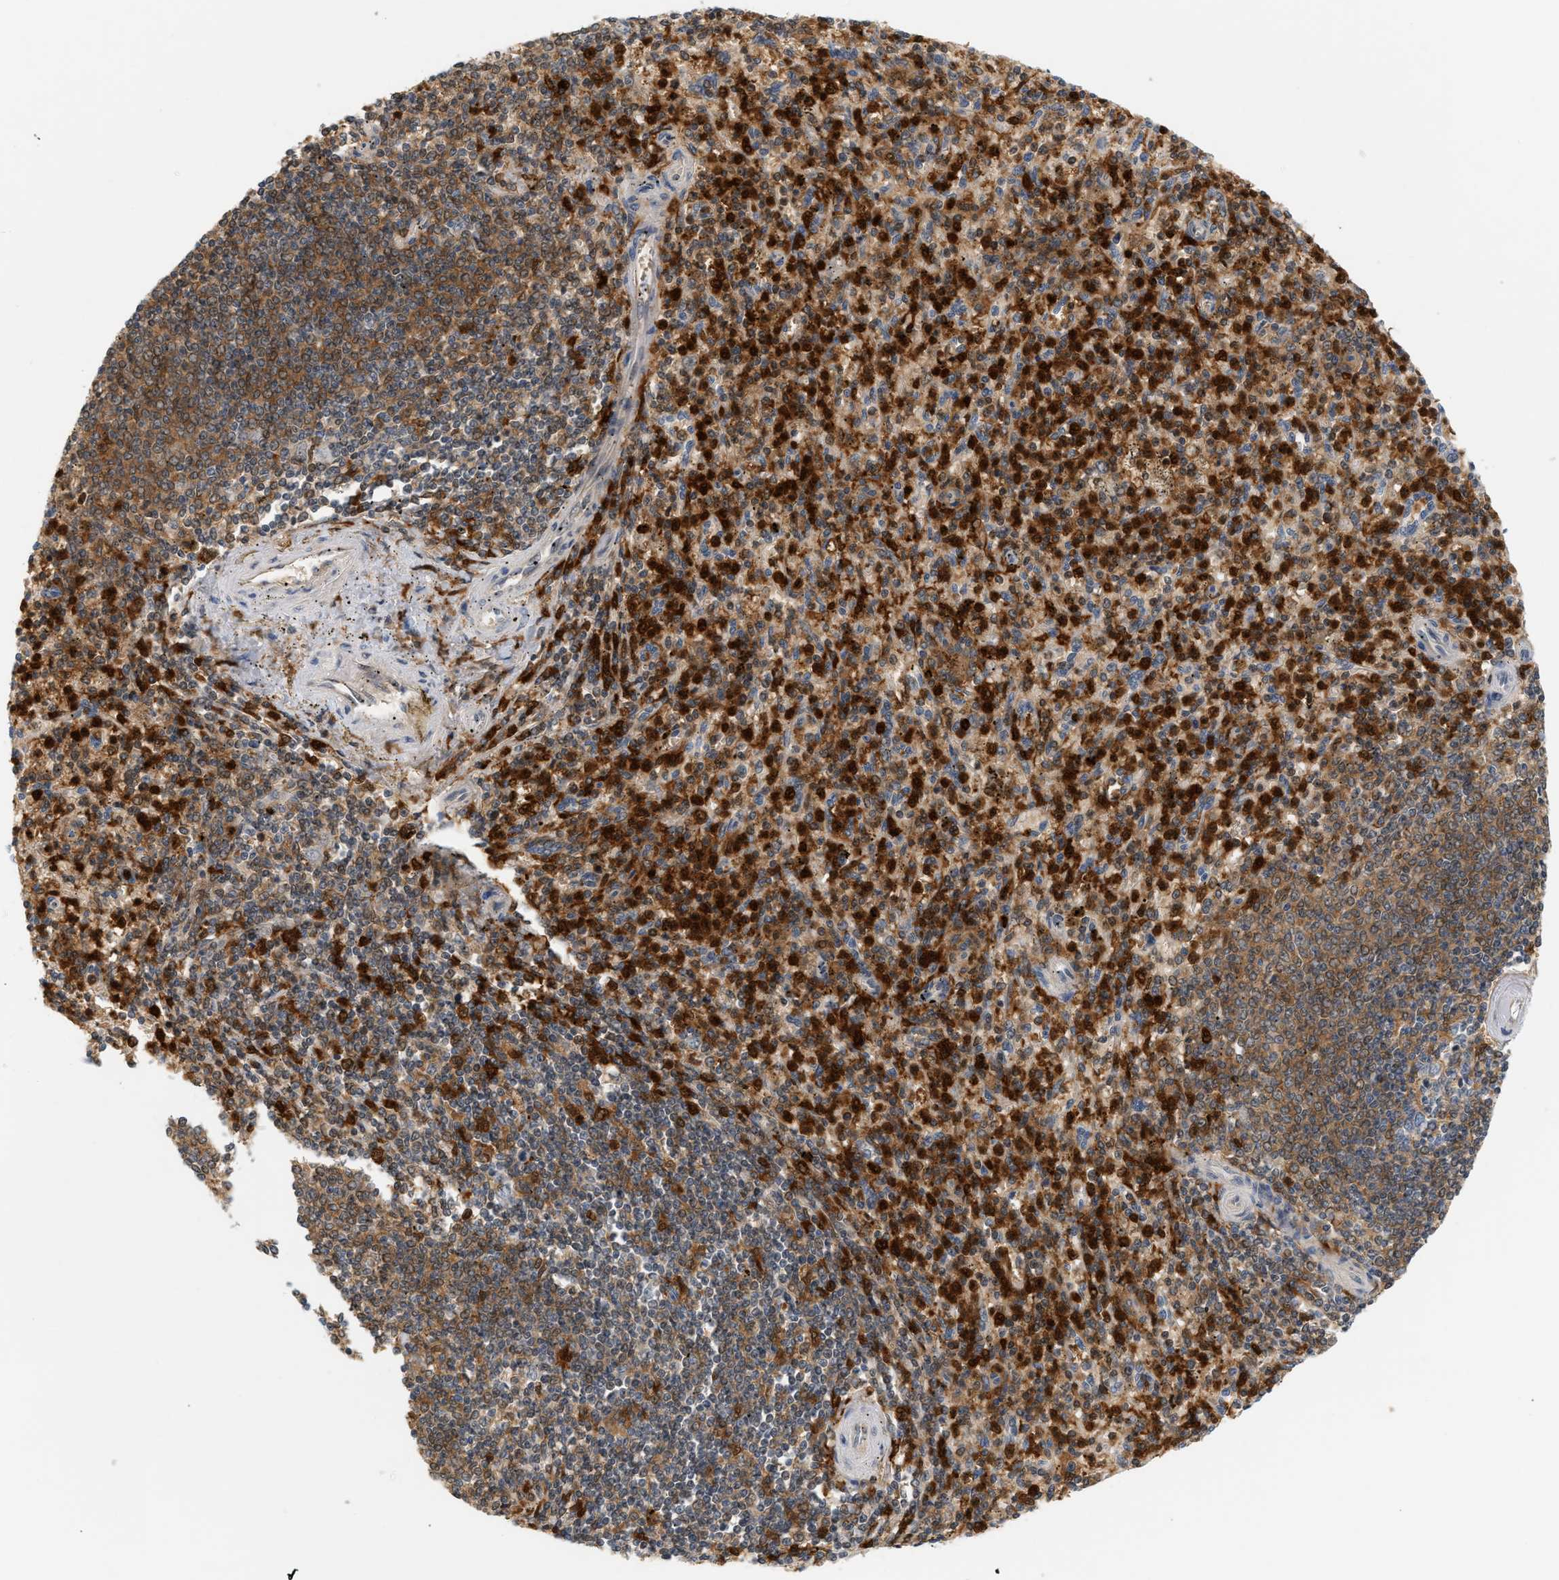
{"staining": {"intensity": "strong", "quantity": "25%-75%", "location": "cytoplasmic/membranous,nuclear"}, "tissue": "spleen", "cell_type": "Cells in red pulp", "image_type": "normal", "snomed": [{"axis": "morphology", "description": "Normal tissue, NOS"}, {"axis": "topography", "description": "Spleen"}], "caption": "Protein expression analysis of normal spleen shows strong cytoplasmic/membranous,nuclear expression in approximately 25%-75% of cells in red pulp.", "gene": "PYCARD", "patient": {"sex": "male", "age": 72}}